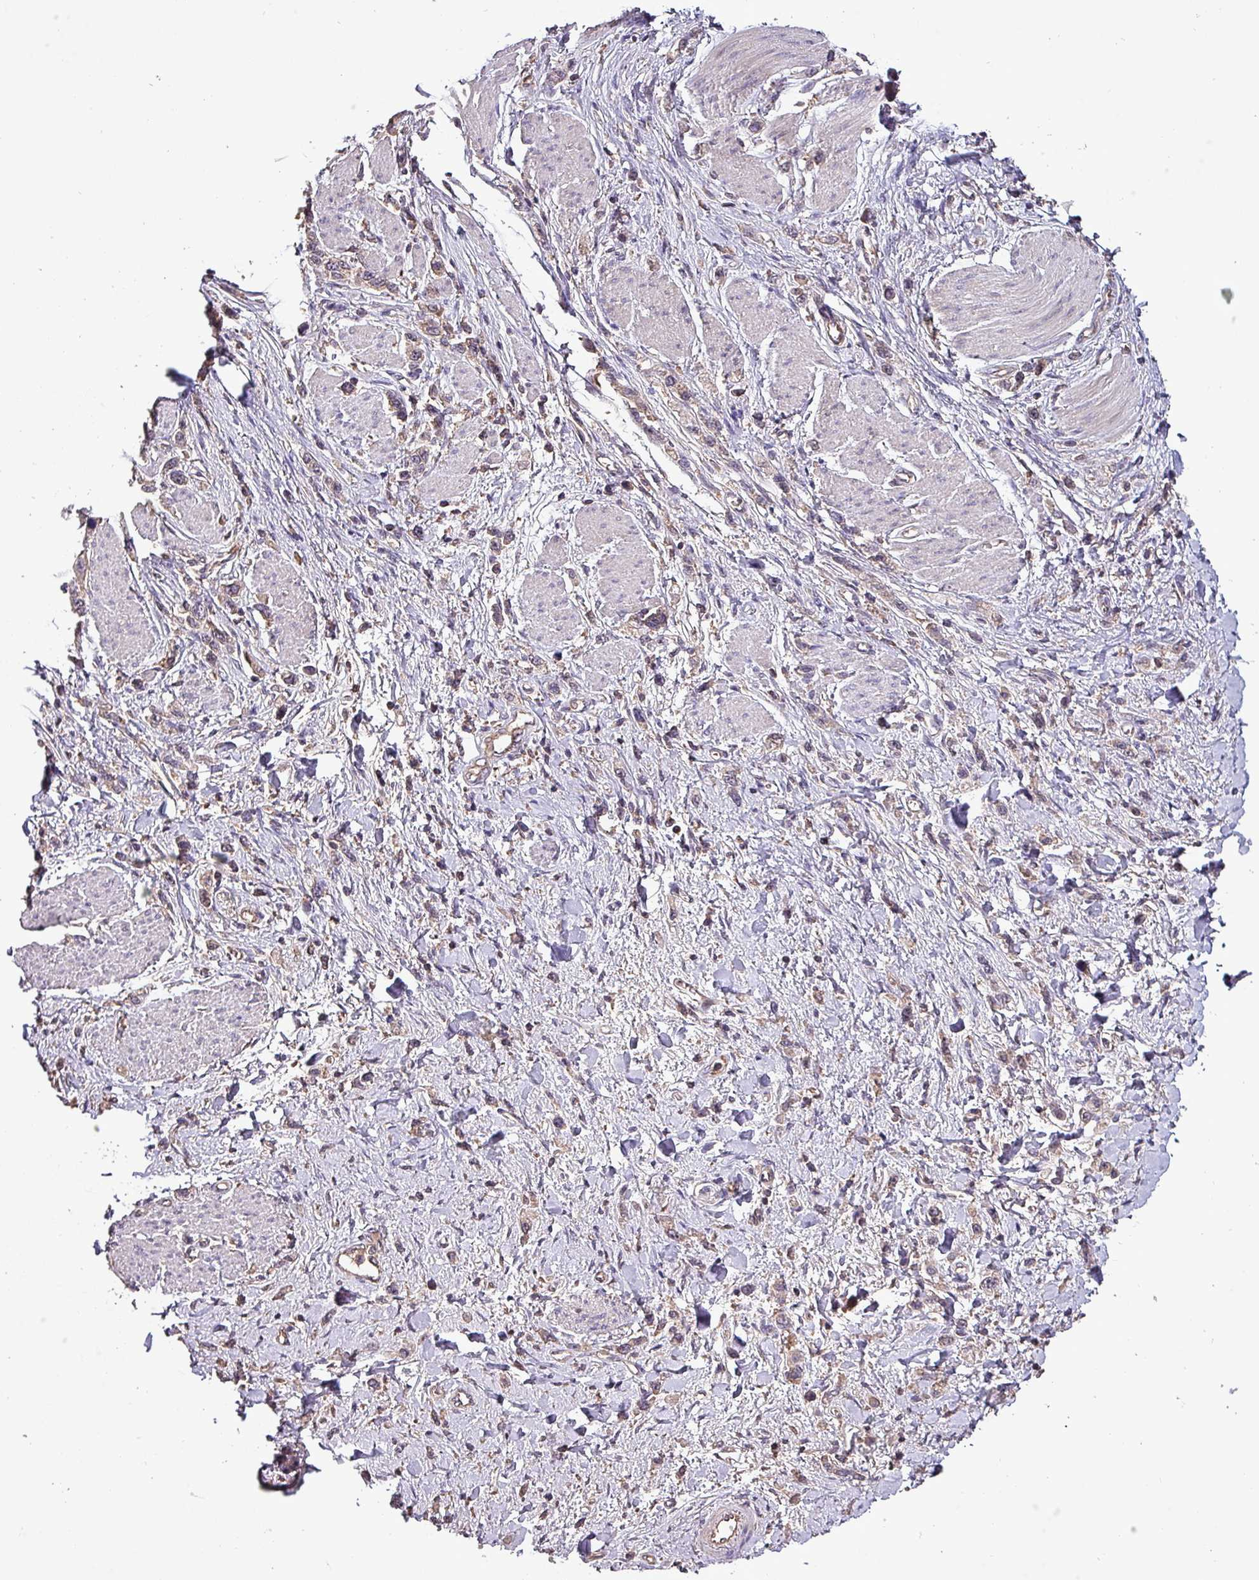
{"staining": {"intensity": "weak", "quantity": ">75%", "location": "cytoplasmic/membranous"}, "tissue": "stomach cancer", "cell_type": "Tumor cells", "image_type": "cancer", "snomed": [{"axis": "morphology", "description": "Adenocarcinoma, NOS"}, {"axis": "topography", "description": "Stomach"}], "caption": "About >75% of tumor cells in stomach adenocarcinoma display weak cytoplasmic/membranous protein expression as visualized by brown immunohistochemical staining.", "gene": "PAFAH1B2", "patient": {"sex": "female", "age": 65}}